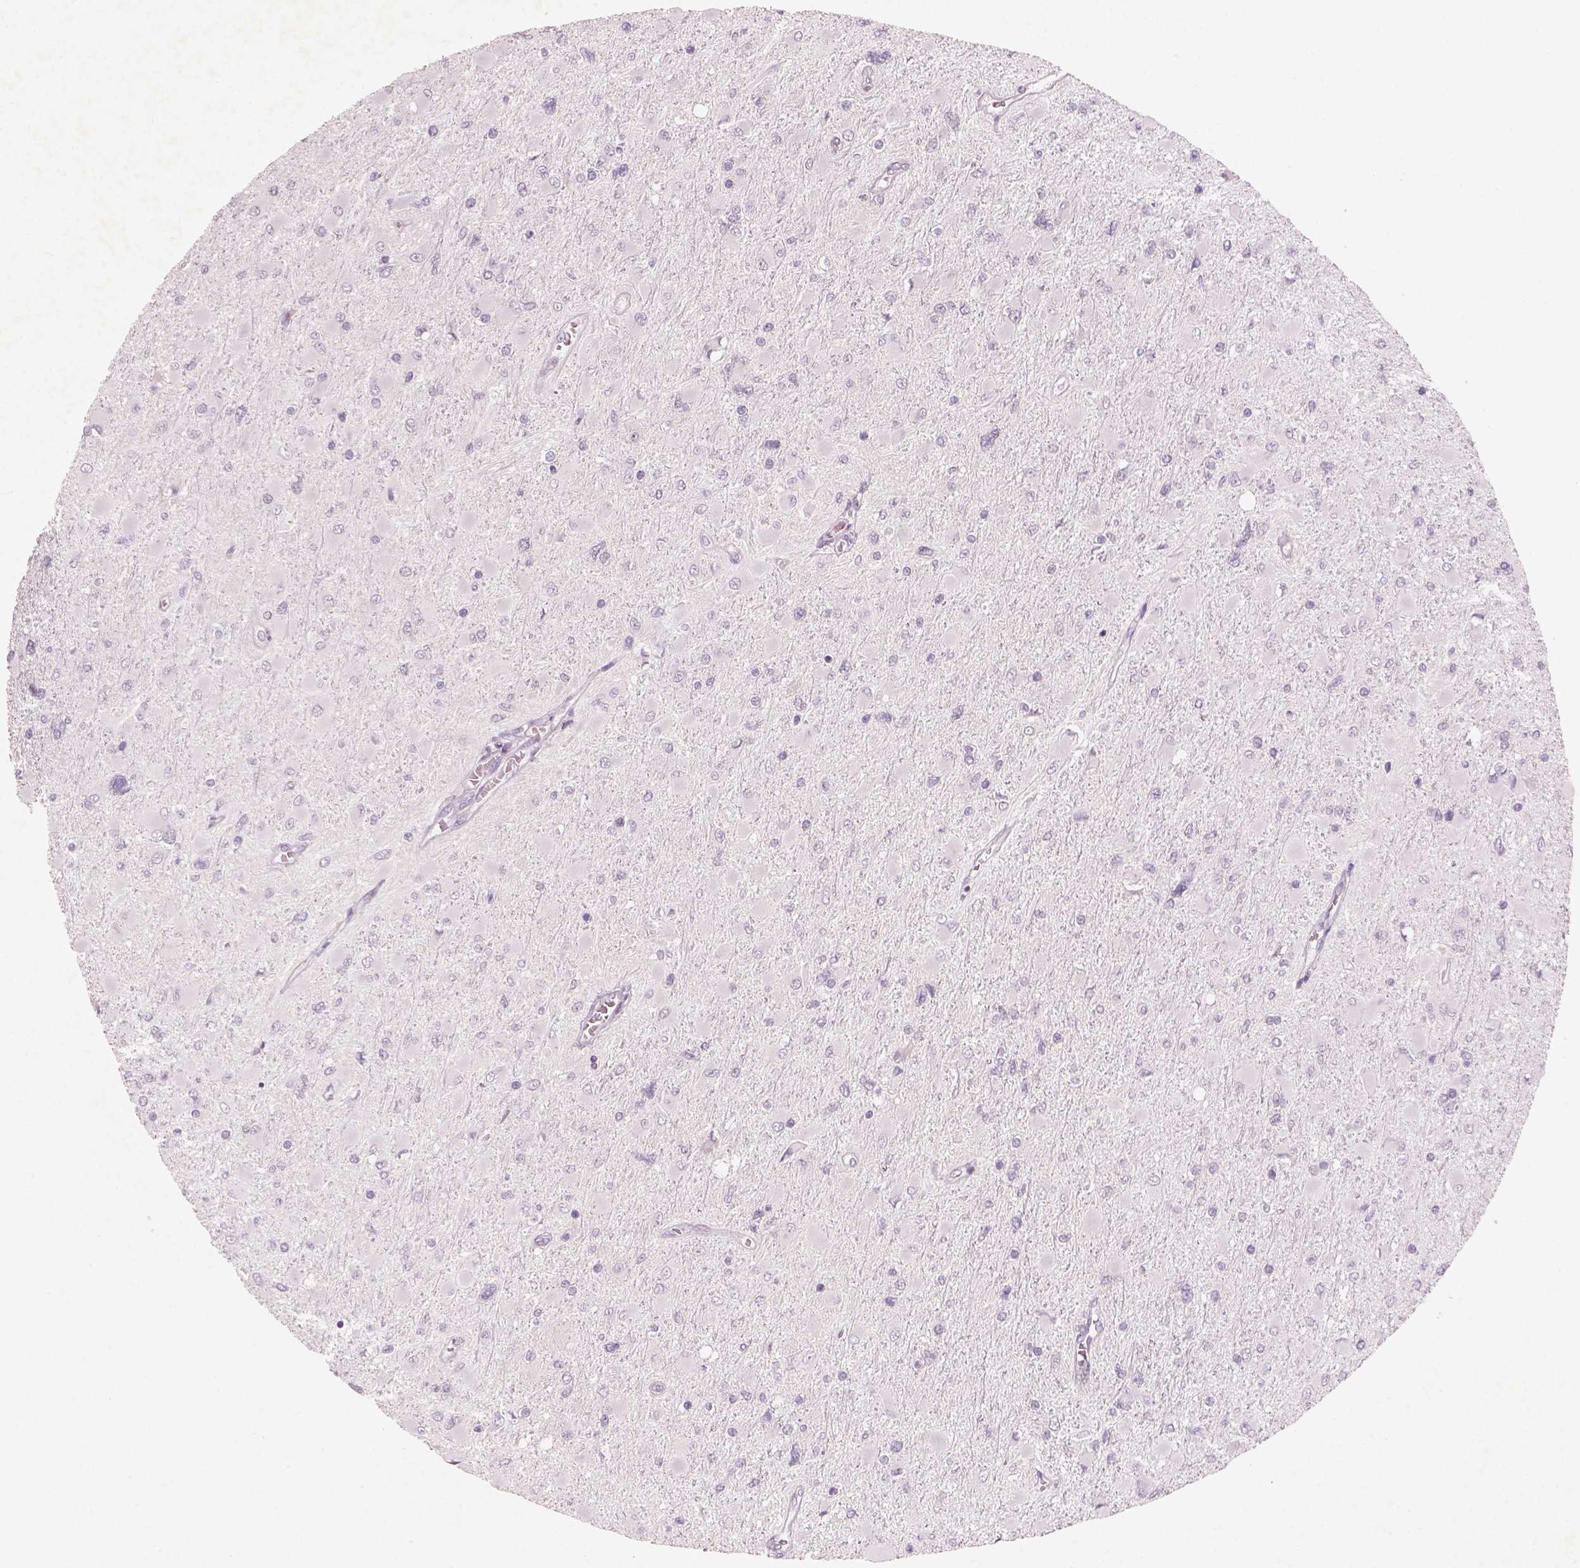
{"staining": {"intensity": "negative", "quantity": "none", "location": "none"}, "tissue": "glioma", "cell_type": "Tumor cells", "image_type": "cancer", "snomed": [{"axis": "morphology", "description": "Glioma, malignant, High grade"}, {"axis": "topography", "description": "Cerebral cortex"}], "caption": "IHC micrograph of human malignant high-grade glioma stained for a protein (brown), which displays no positivity in tumor cells.", "gene": "PENK", "patient": {"sex": "female", "age": 36}}